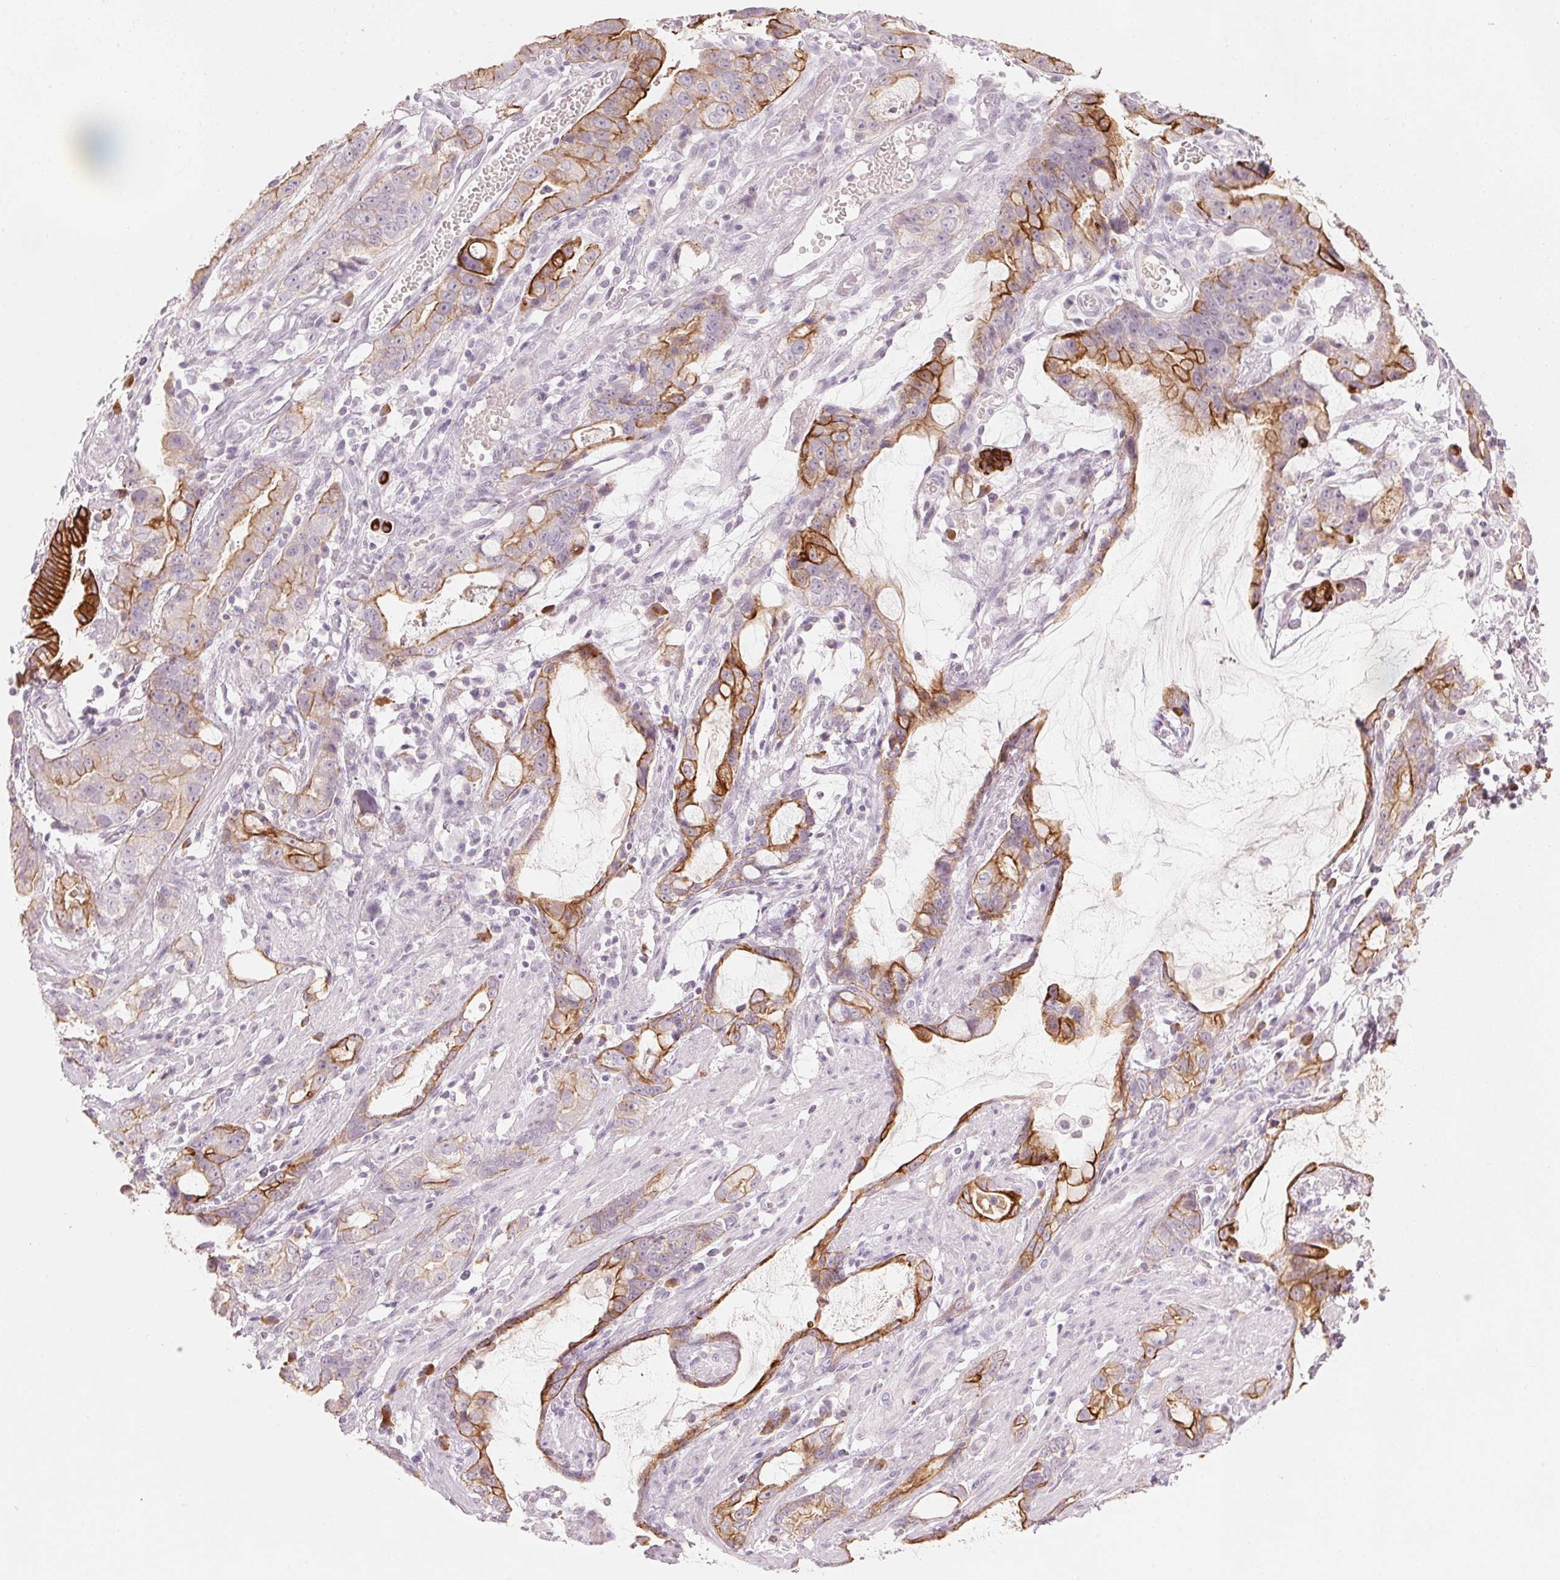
{"staining": {"intensity": "strong", "quantity": "25%-75%", "location": "cytoplasmic/membranous"}, "tissue": "stomach cancer", "cell_type": "Tumor cells", "image_type": "cancer", "snomed": [{"axis": "morphology", "description": "Adenocarcinoma, NOS"}, {"axis": "topography", "description": "Stomach"}], "caption": "Protein expression analysis of stomach cancer (adenocarcinoma) shows strong cytoplasmic/membranous expression in approximately 25%-75% of tumor cells.", "gene": "SCTR", "patient": {"sex": "male", "age": 55}}